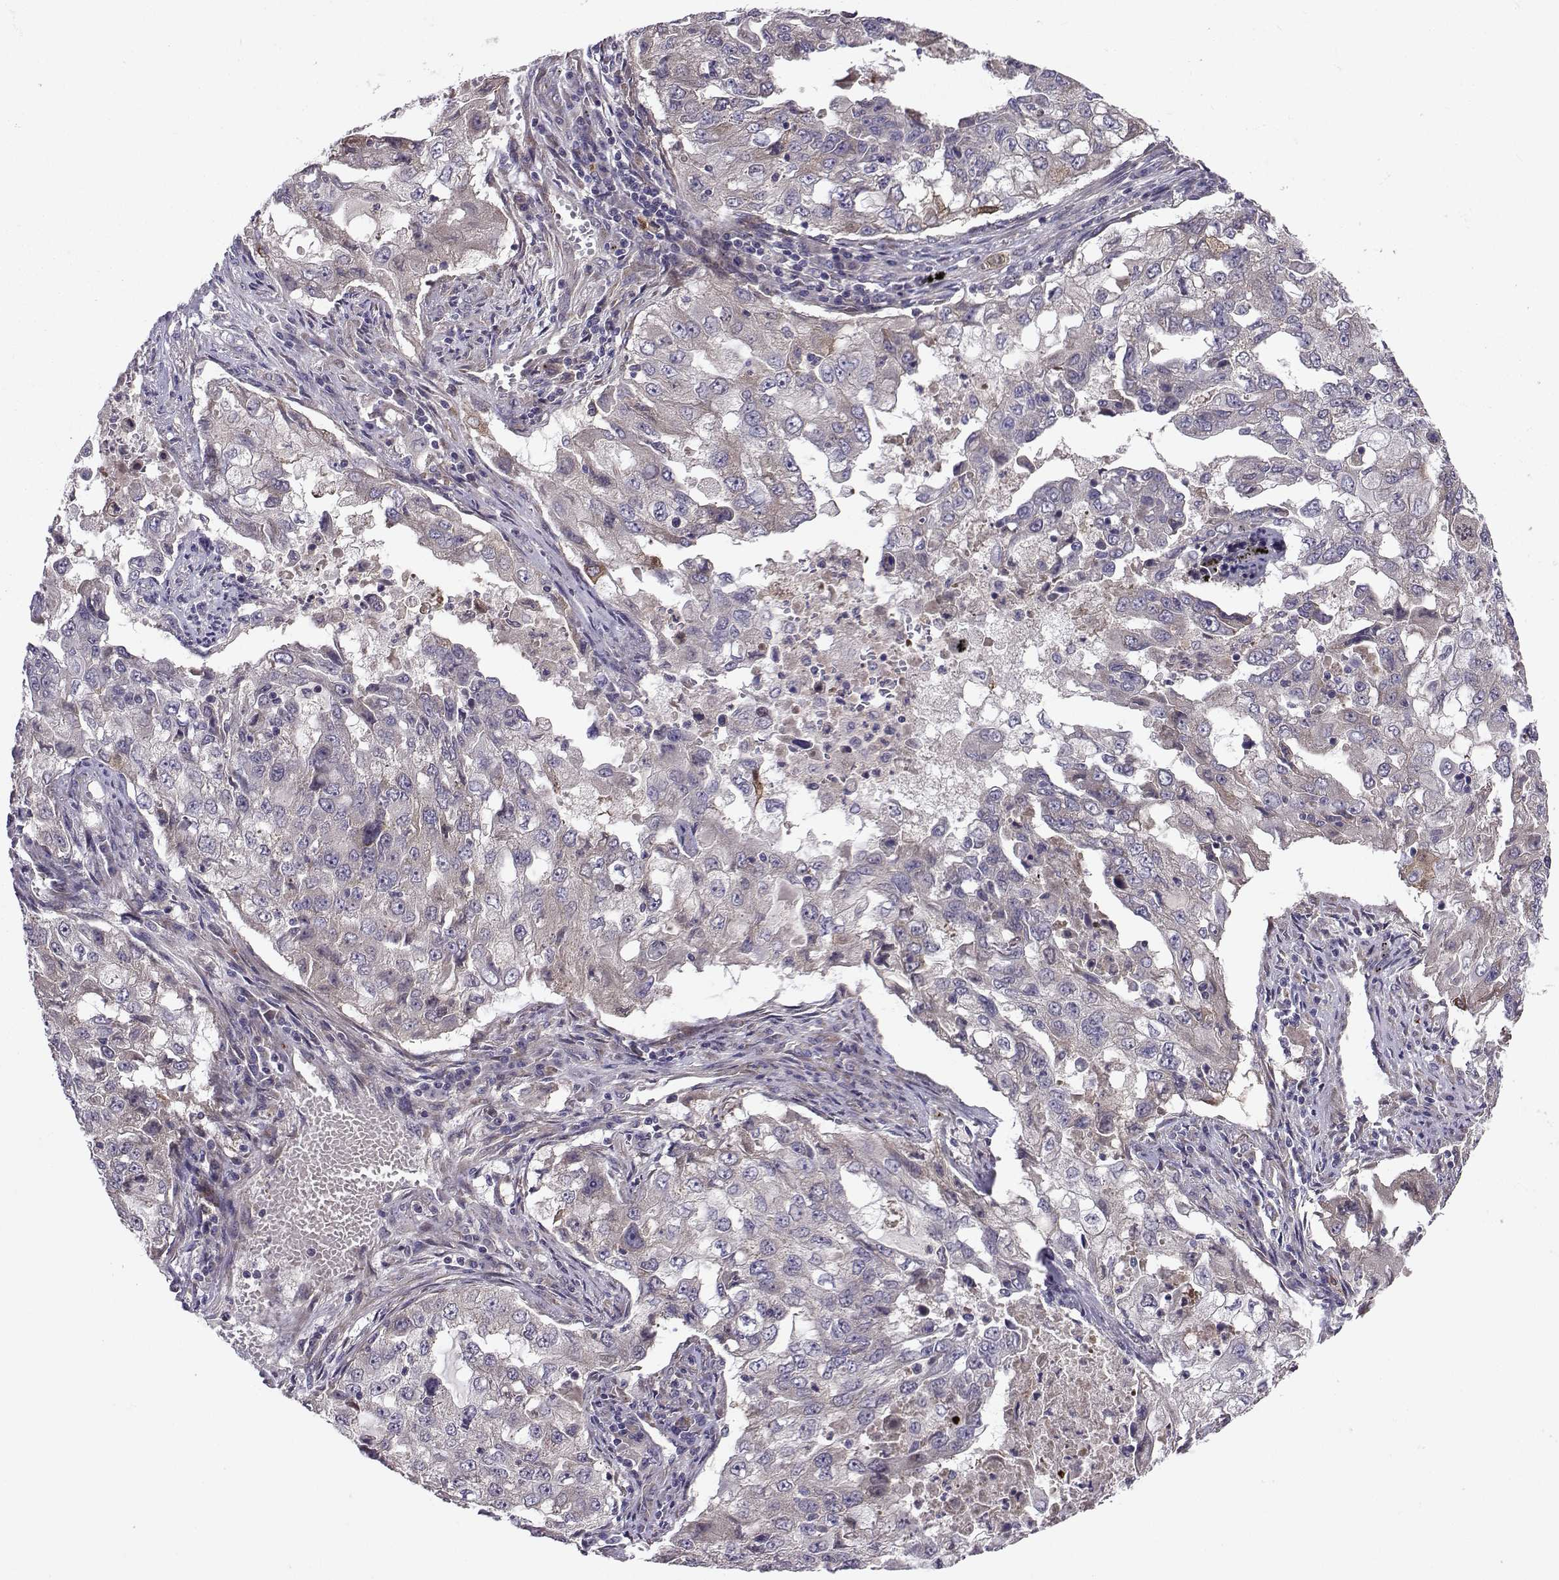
{"staining": {"intensity": "weak", "quantity": "25%-75%", "location": "cytoplasmic/membranous"}, "tissue": "lung cancer", "cell_type": "Tumor cells", "image_type": "cancer", "snomed": [{"axis": "morphology", "description": "Adenocarcinoma, NOS"}, {"axis": "topography", "description": "Lung"}], "caption": "Protein expression analysis of human lung cancer reveals weak cytoplasmic/membranous expression in about 25%-75% of tumor cells.", "gene": "STXBP5", "patient": {"sex": "female", "age": 61}}